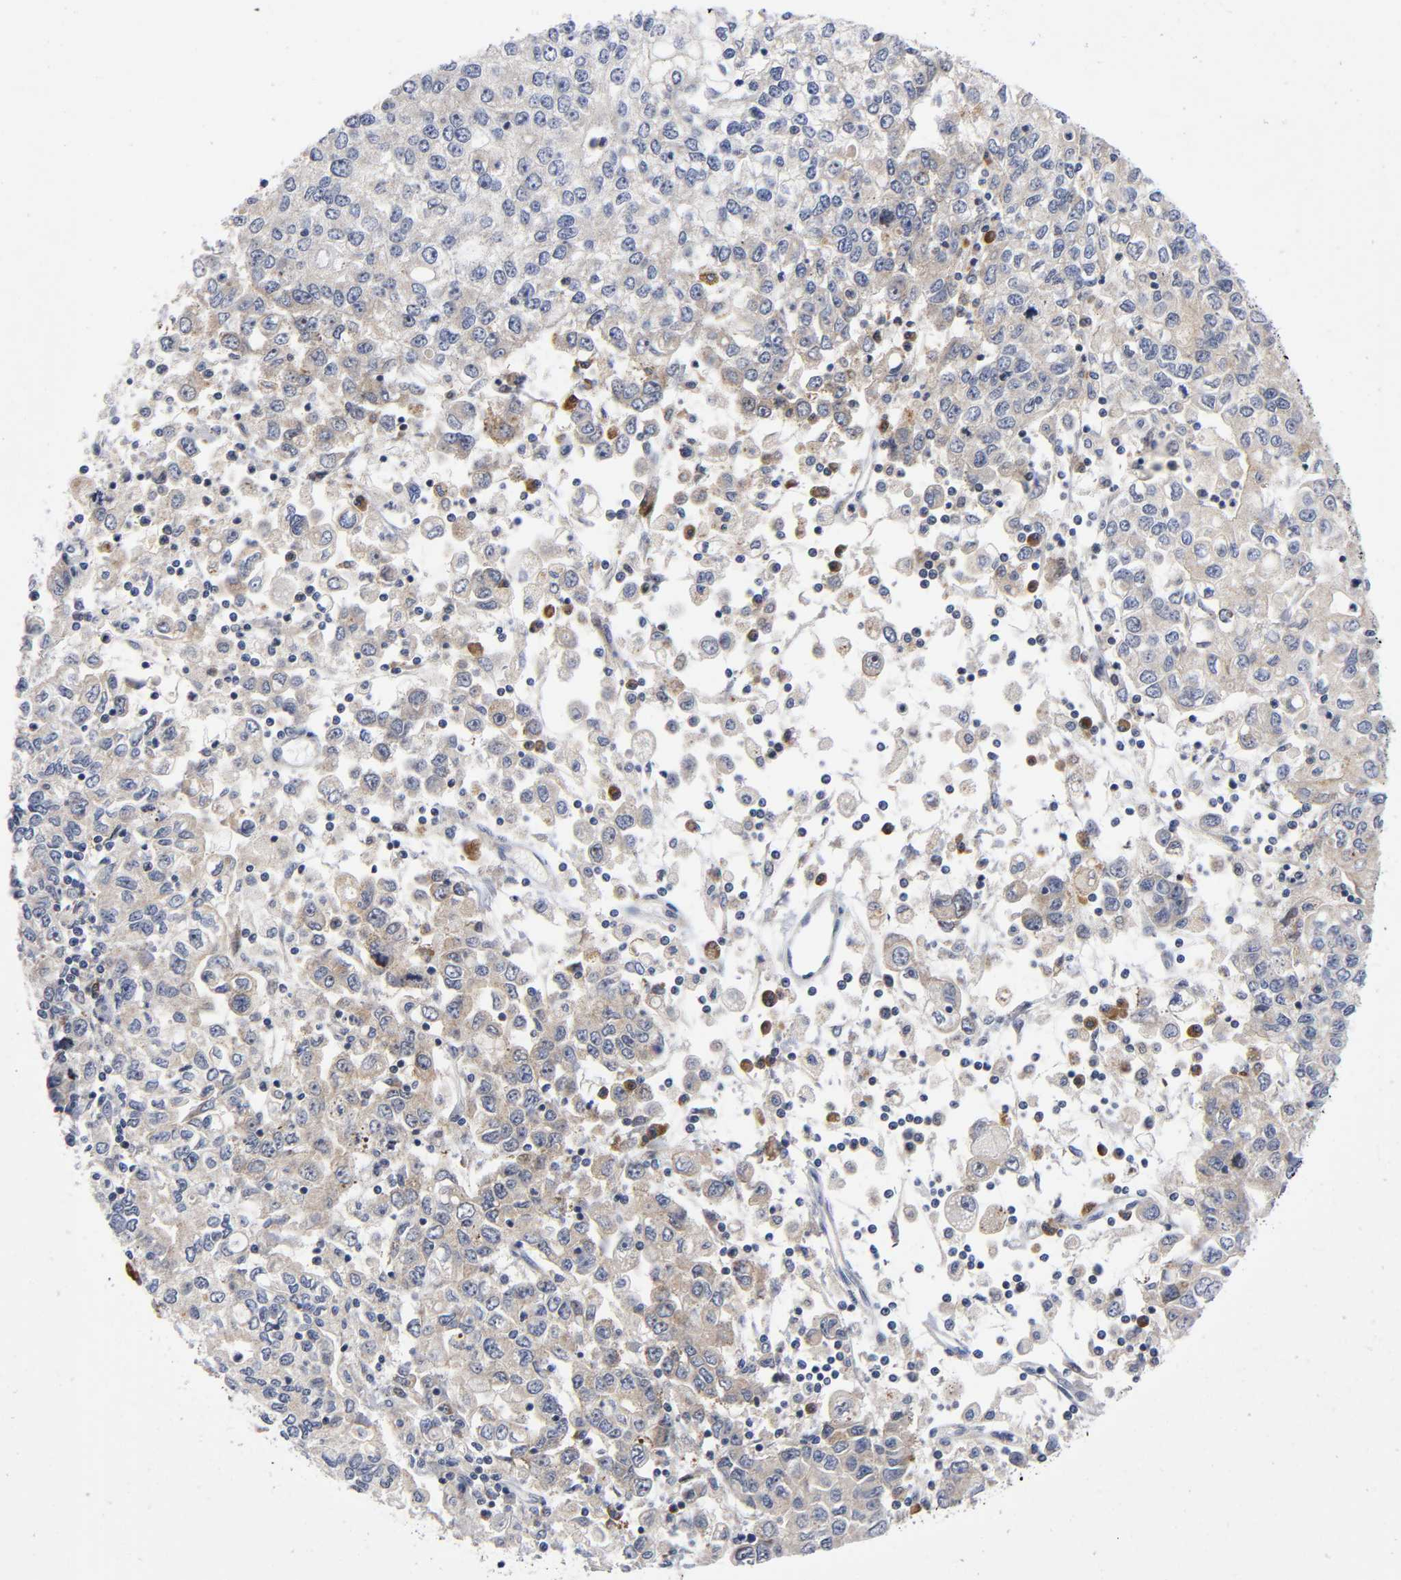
{"staining": {"intensity": "moderate", "quantity": ">75%", "location": "cytoplasmic/membranous"}, "tissue": "stomach cancer", "cell_type": "Tumor cells", "image_type": "cancer", "snomed": [{"axis": "morphology", "description": "Adenocarcinoma, NOS"}, {"axis": "topography", "description": "Stomach, lower"}], "caption": "This micrograph shows adenocarcinoma (stomach) stained with IHC to label a protein in brown. The cytoplasmic/membranous of tumor cells show moderate positivity for the protein. Nuclei are counter-stained blue.", "gene": "EIF5", "patient": {"sex": "female", "age": 72}}